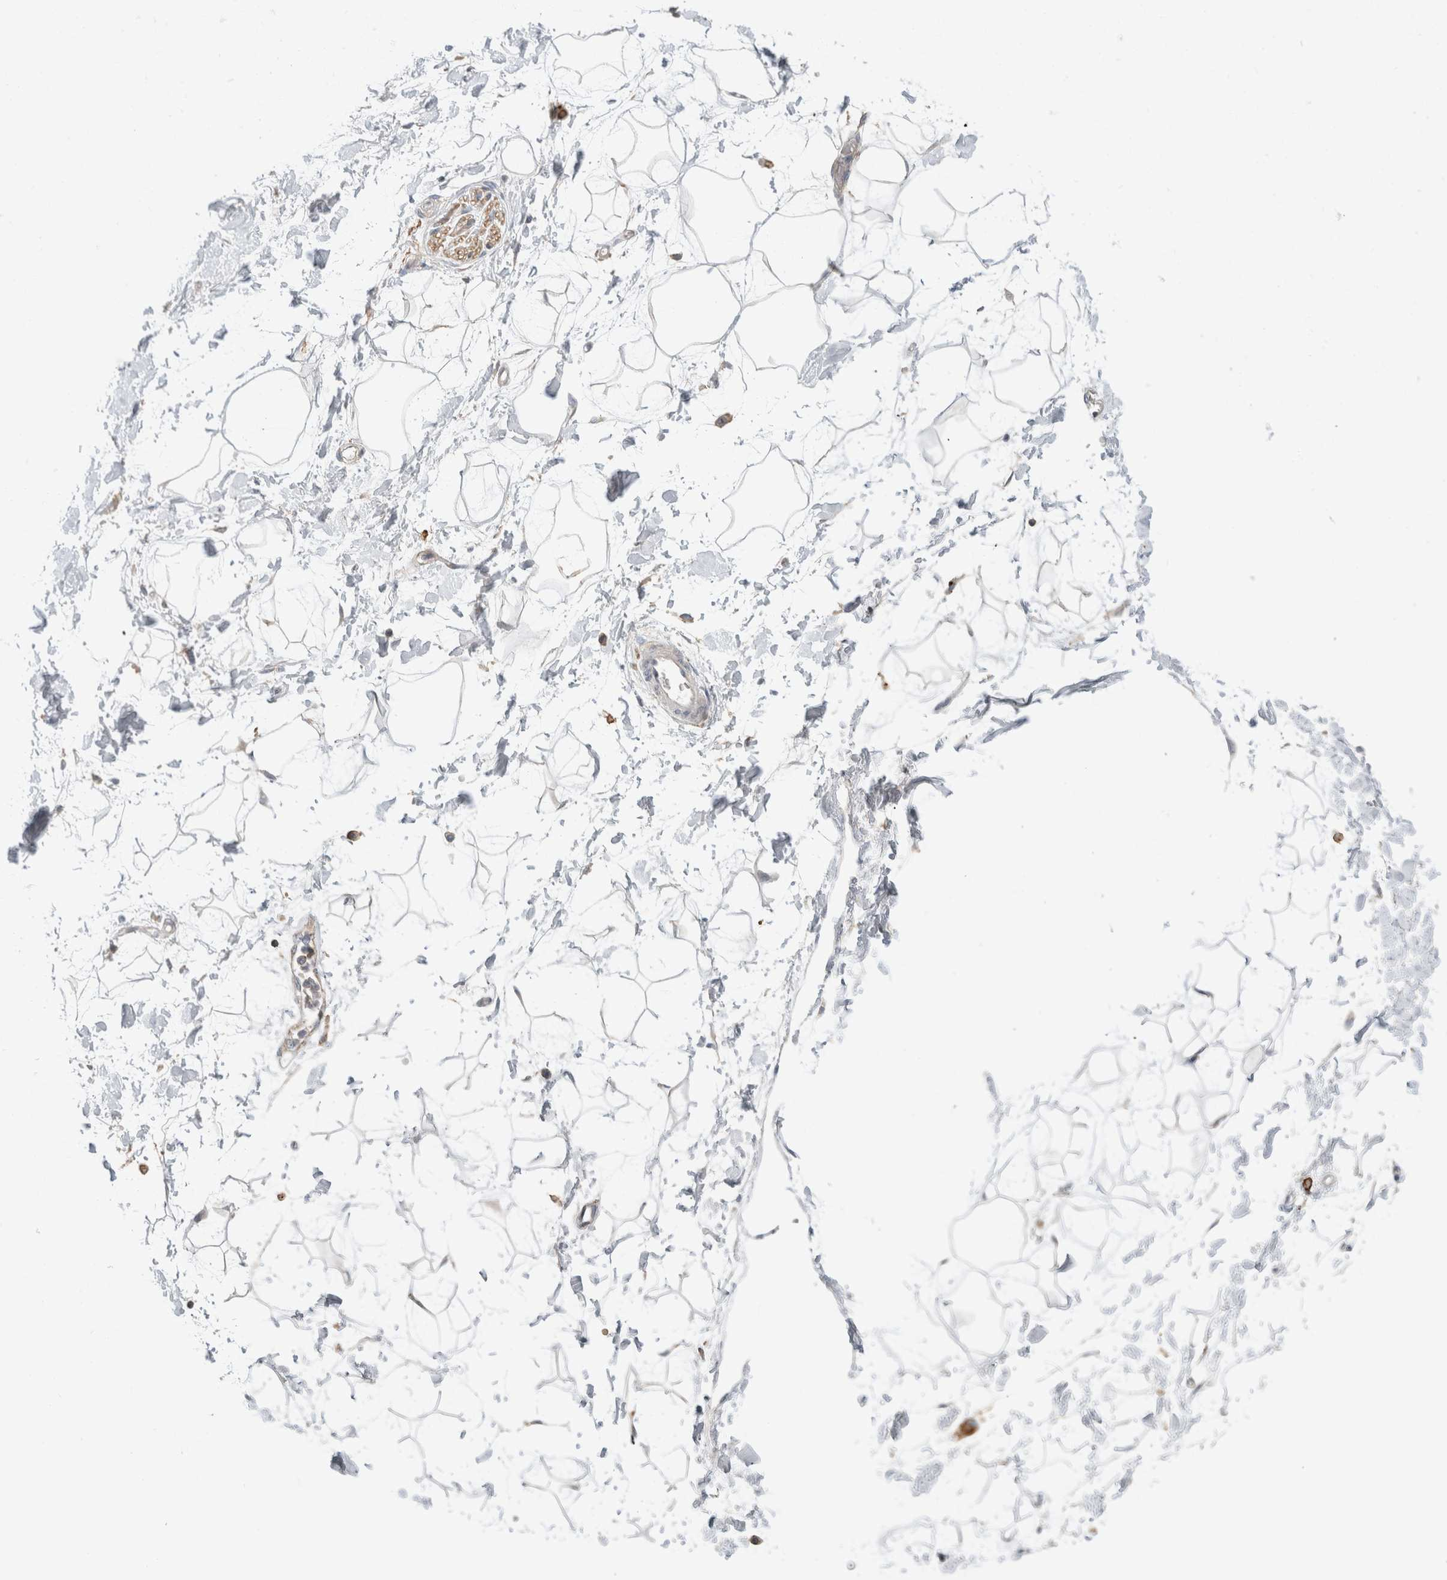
{"staining": {"intensity": "negative", "quantity": "none", "location": "none"}, "tissue": "adipose tissue", "cell_type": "Adipocytes", "image_type": "normal", "snomed": [{"axis": "morphology", "description": "Normal tissue, NOS"}, {"axis": "topography", "description": "Soft tissue"}], "caption": "High magnification brightfield microscopy of unremarkable adipose tissue stained with DAB (brown) and counterstained with hematoxylin (blue): adipocytes show no significant staining.", "gene": "ERCC6L2", "patient": {"sex": "male", "age": 72}}